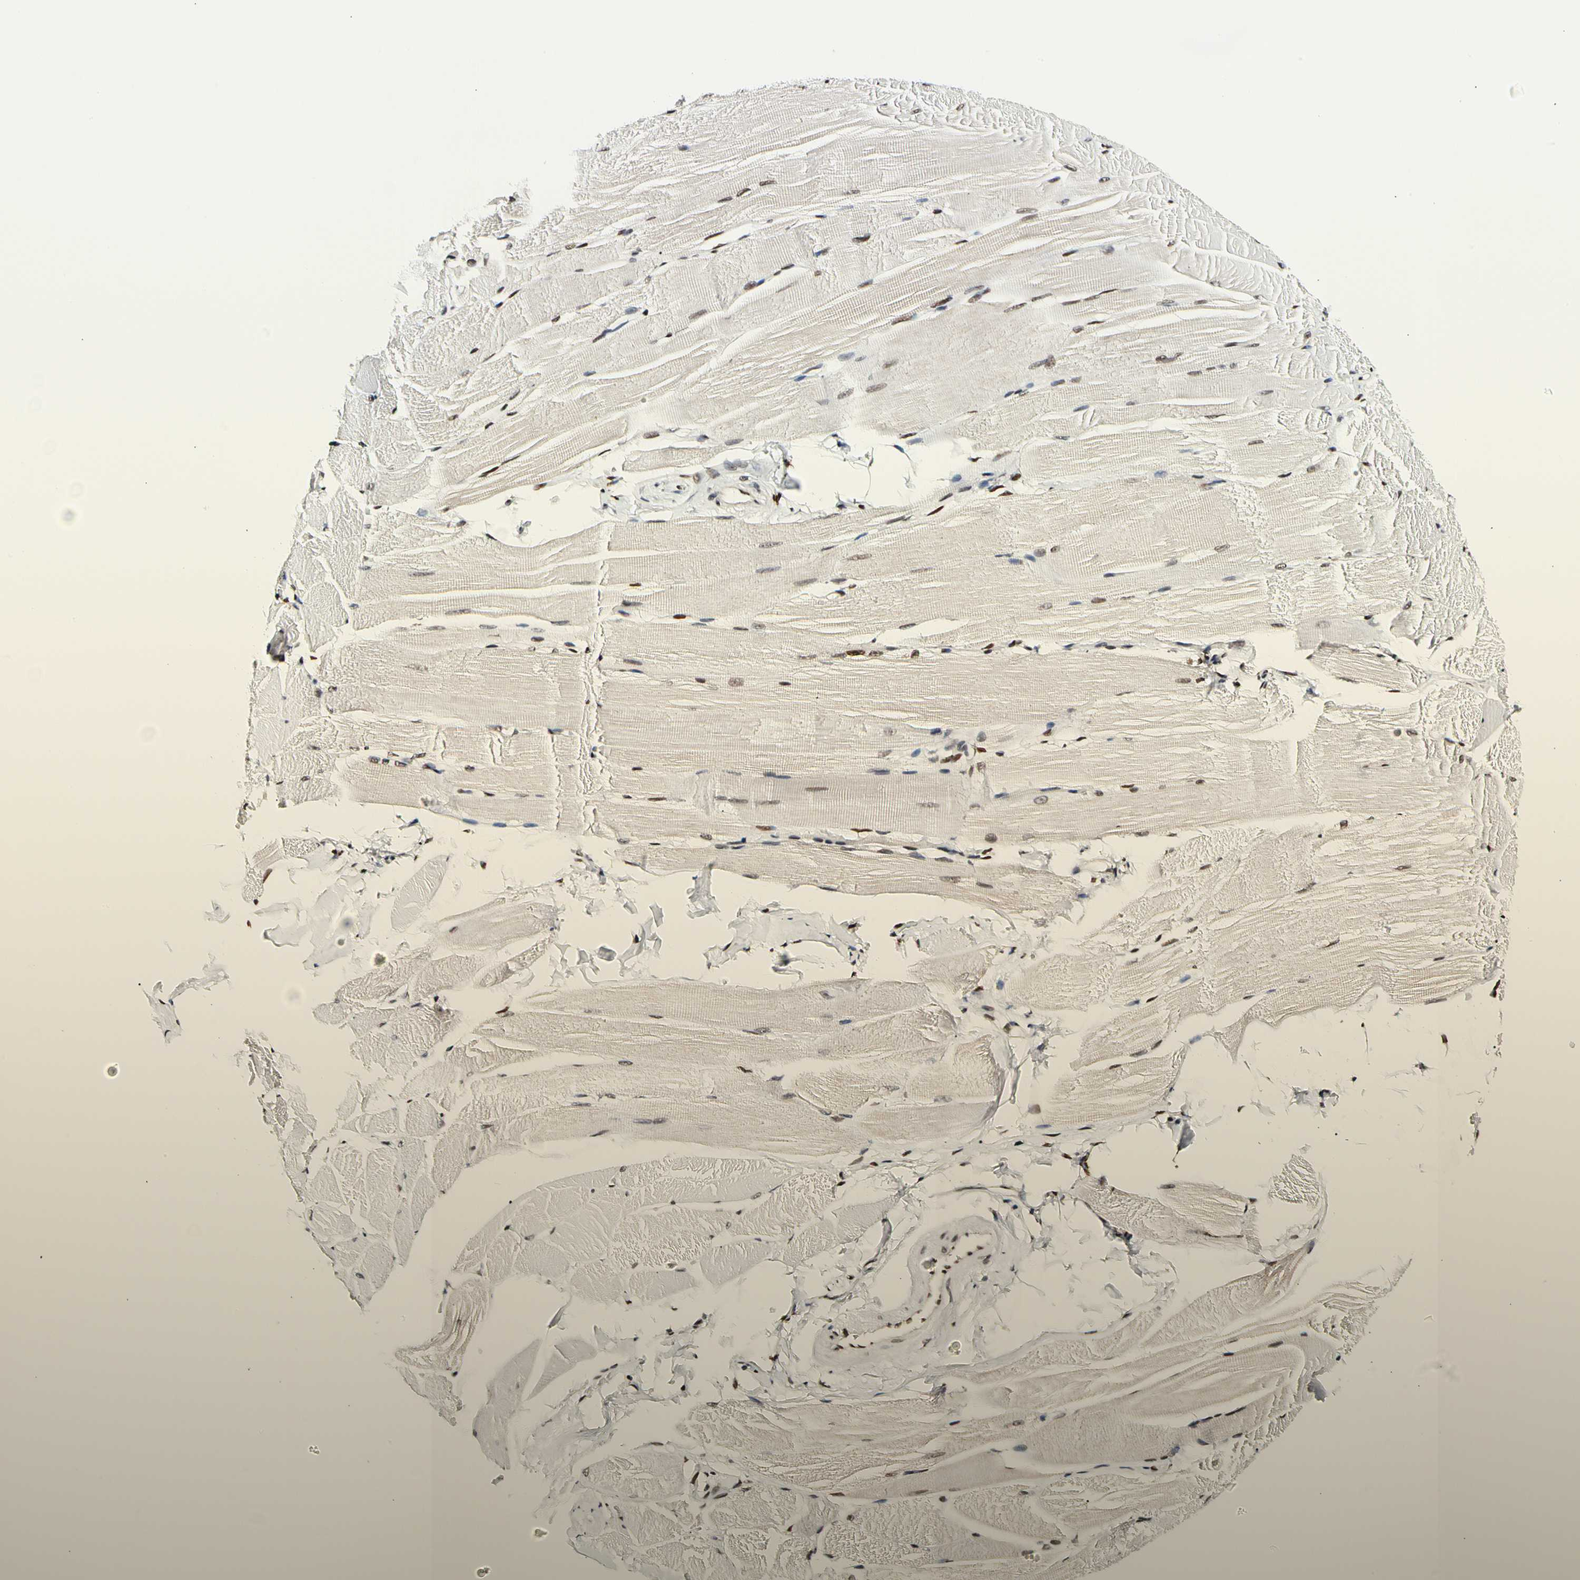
{"staining": {"intensity": "moderate", "quantity": ">75%", "location": "nuclear"}, "tissue": "skeletal muscle", "cell_type": "Myocytes", "image_type": "normal", "snomed": [{"axis": "morphology", "description": "Normal tissue, NOS"}, {"axis": "topography", "description": "Skeletal muscle"}, {"axis": "topography", "description": "Peripheral nerve tissue"}], "caption": "Moderate nuclear staining is present in about >75% of myocytes in unremarkable skeletal muscle.", "gene": "NFIA", "patient": {"sex": "female", "age": 84}}